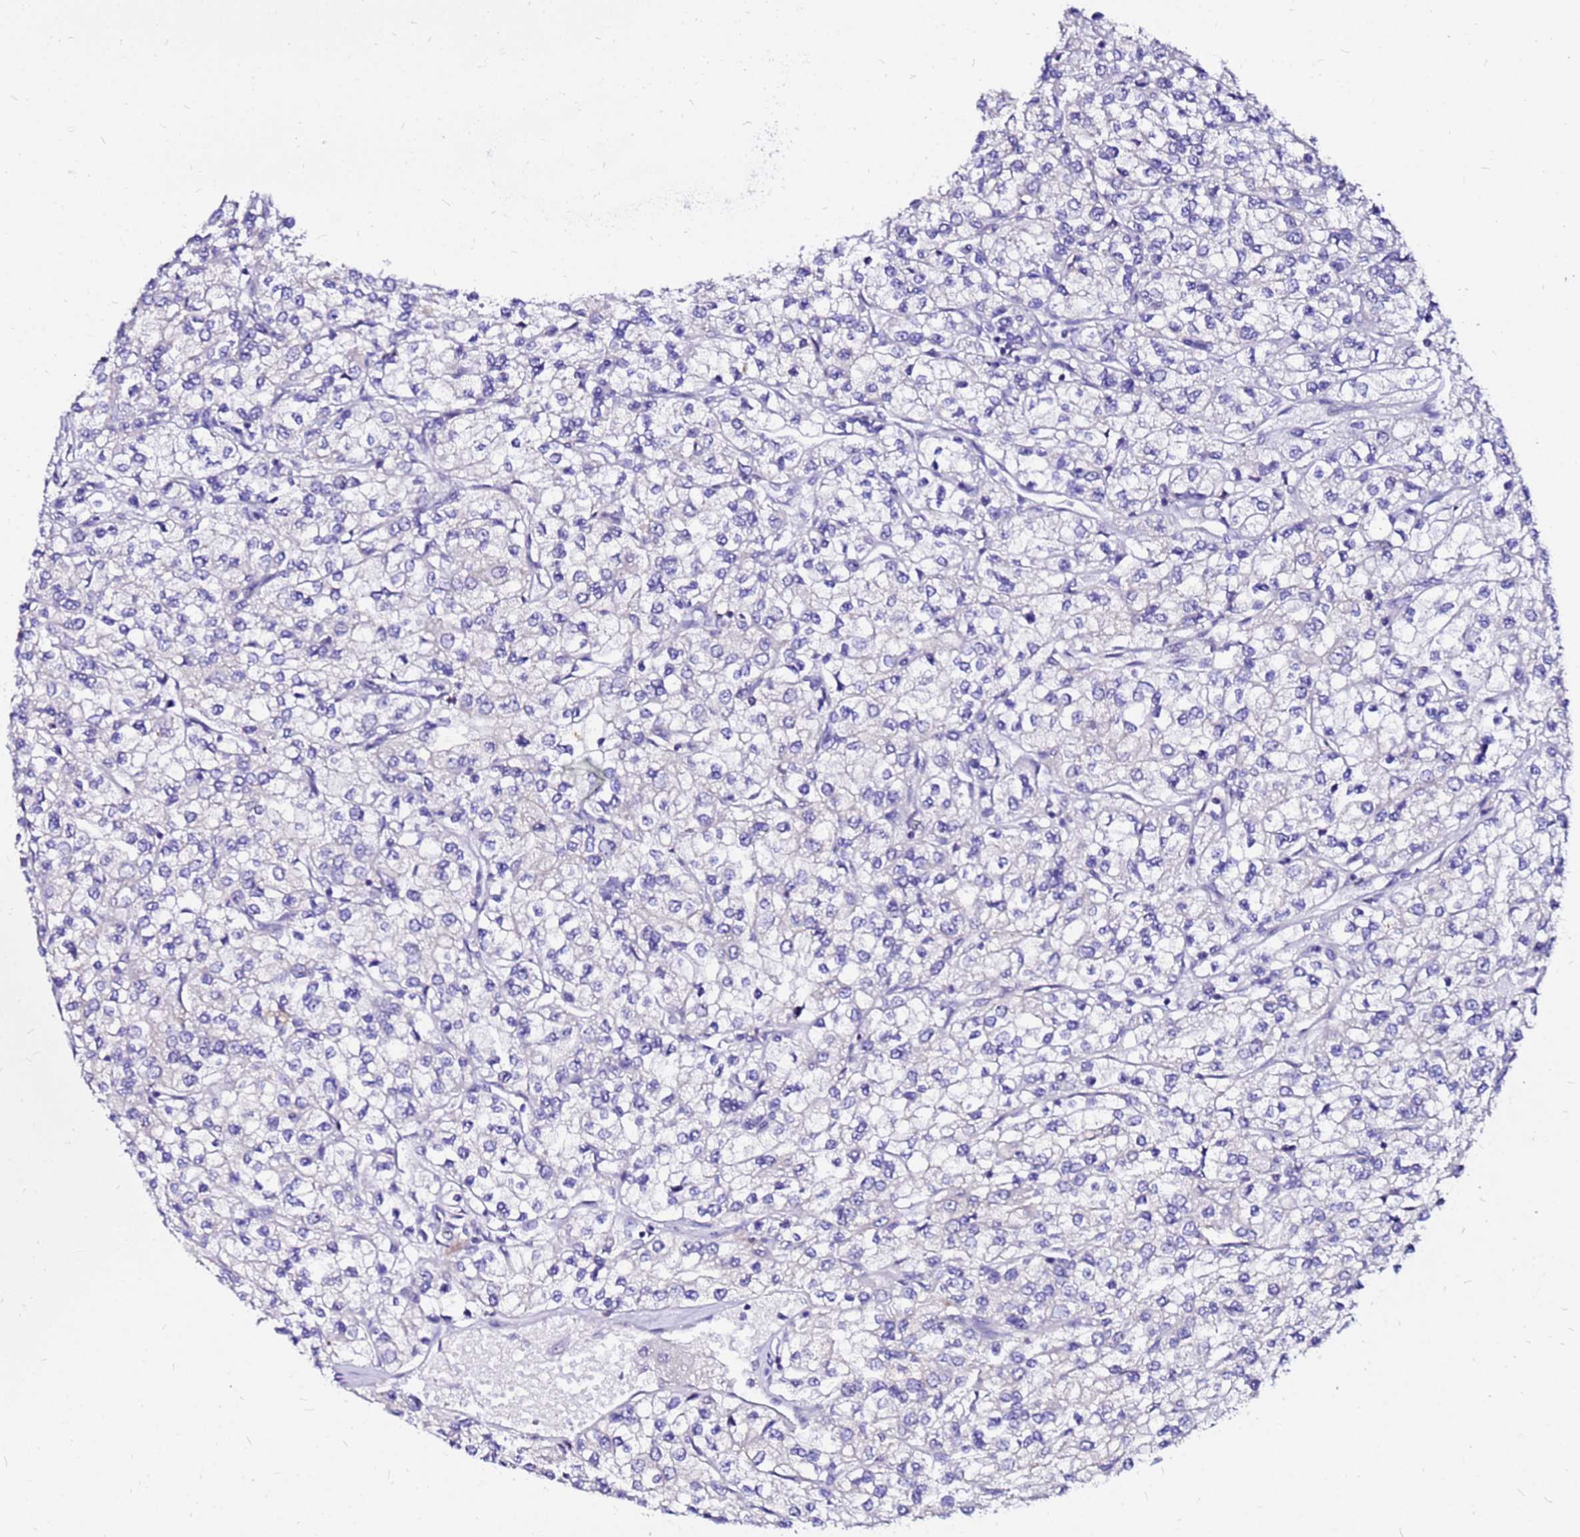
{"staining": {"intensity": "negative", "quantity": "none", "location": "none"}, "tissue": "renal cancer", "cell_type": "Tumor cells", "image_type": "cancer", "snomed": [{"axis": "morphology", "description": "Adenocarcinoma, NOS"}, {"axis": "topography", "description": "Kidney"}], "caption": "IHC micrograph of human renal cancer (adenocarcinoma) stained for a protein (brown), which displays no staining in tumor cells.", "gene": "ARHGEF5", "patient": {"sex": "male", "age": 80}}